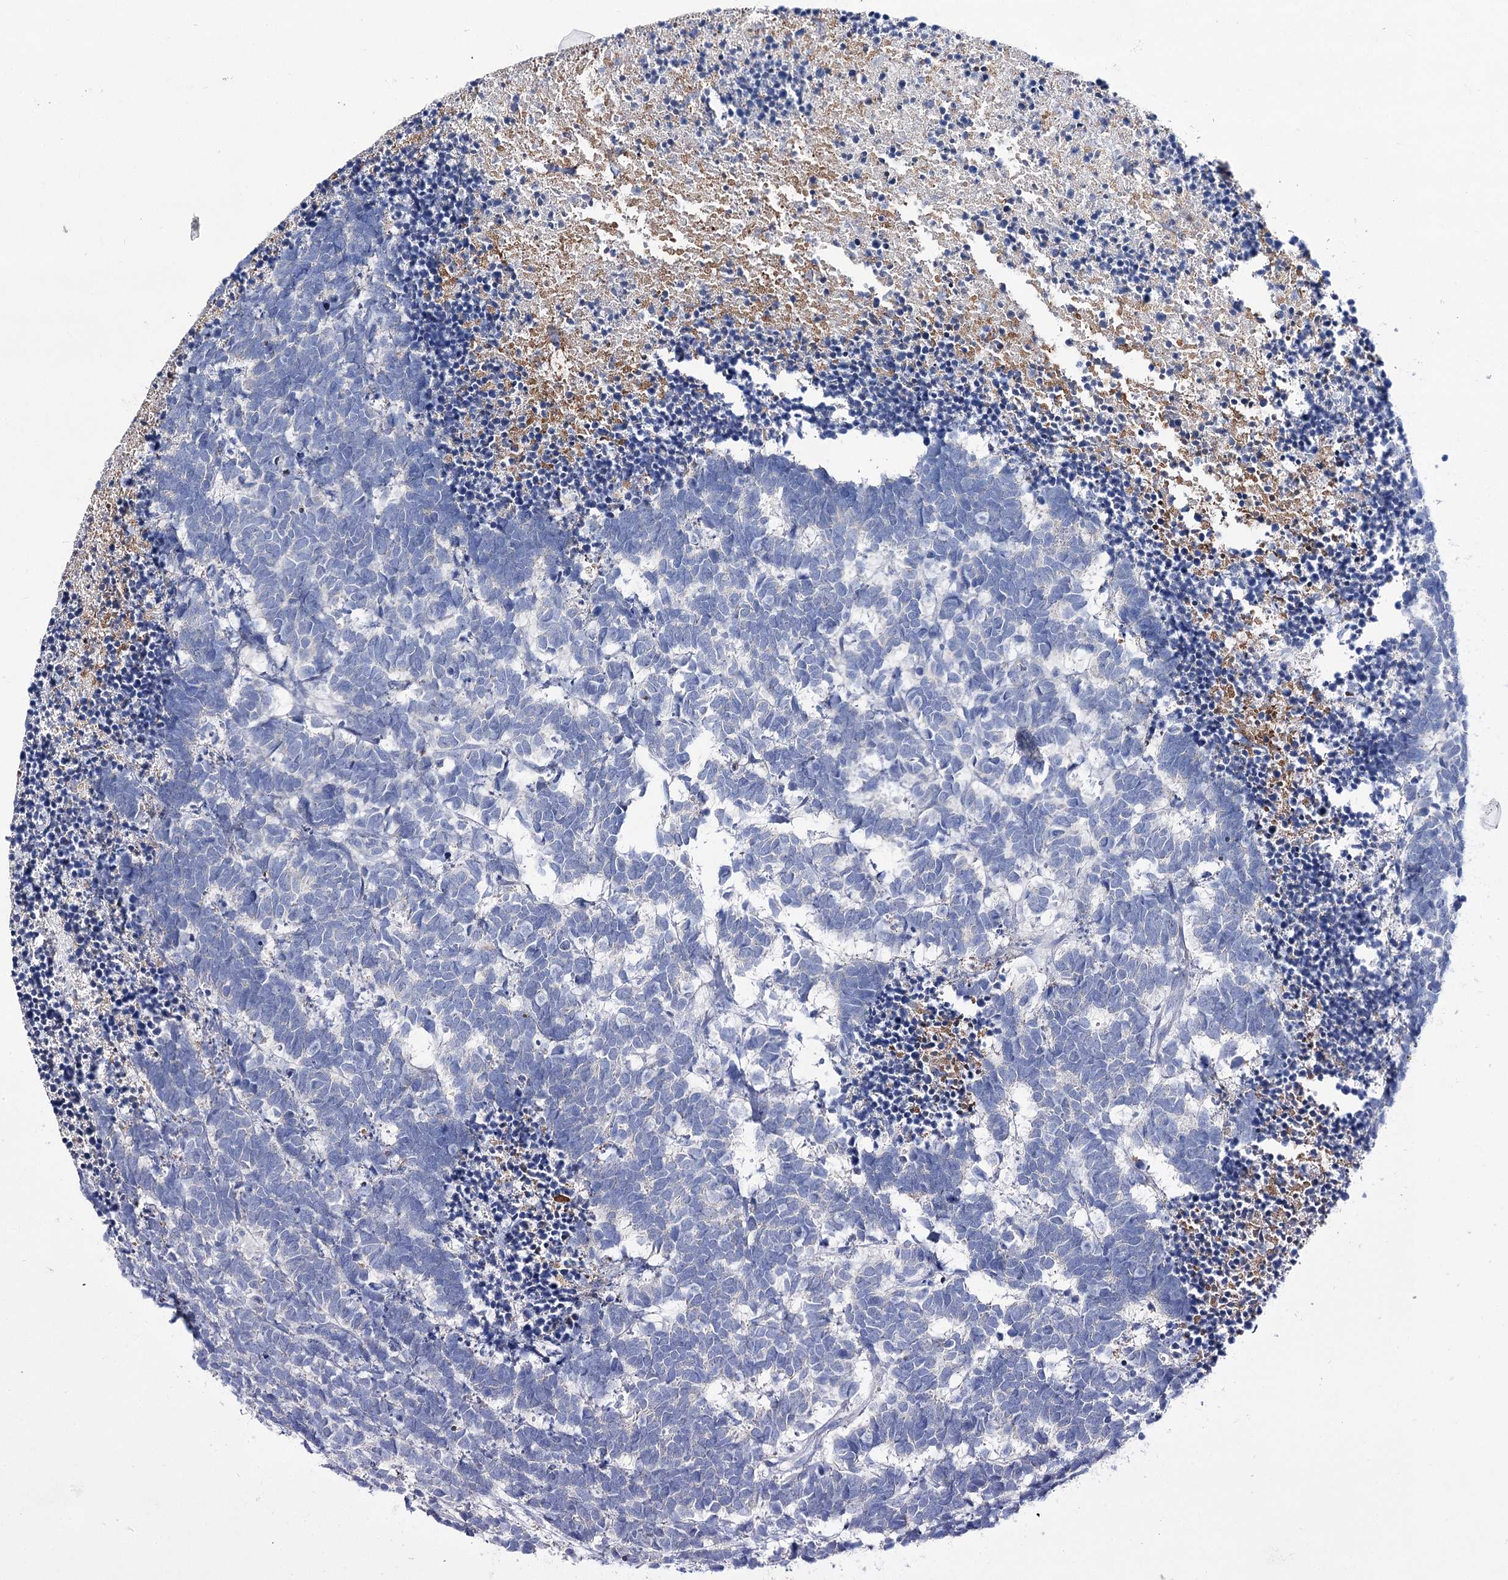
{"staining": {"intensity": "negative", "quantity": "none", "location": "none"}, "tissue": "carcinoid", "cell_type": "Tumor cells", "image_type": "cancer", "snomed": [{"axis": "morphology", "description": "Carcinoma, NOS"}, {"axis": "morphology", "description": "Carcinoid, malignant, NOS"}, {"axis": "topography", "description": "Urinary bladder"}], "caption": "Protein analysis of malignant carcinoid displays no significant staining in tumor cells.", "gene": "NRAP", "patient": {"sex": "male", "age": 57}}